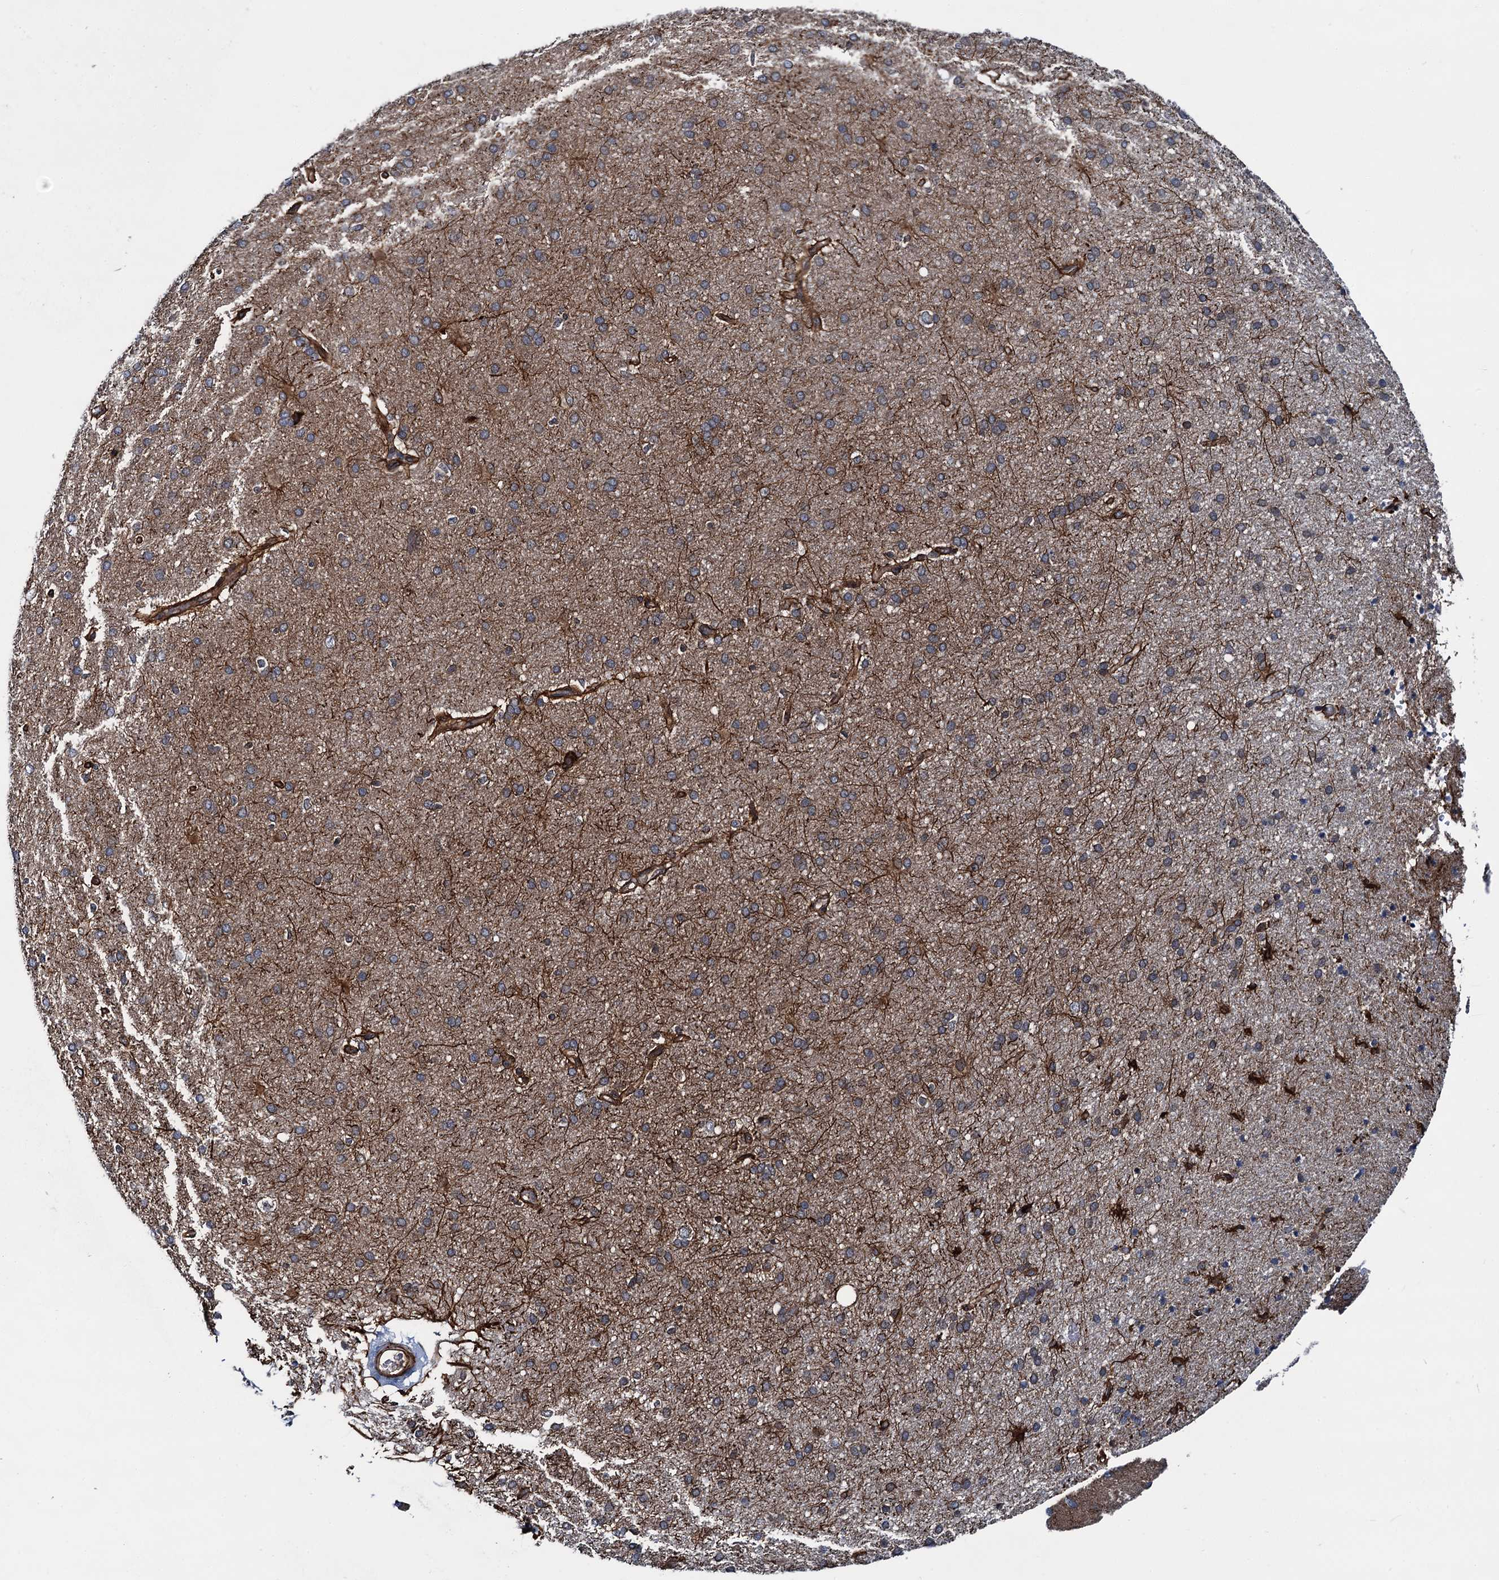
{"staining": {"intensity": "strong", "quantity": "25%-75%", "location": "cytoplasmic/membranous"}, "tissue": "cerebral cortex", "cell_type": "Endothelial cells", "image_type": "normal", "snomed": [{"axis": "morphology", "description": "Normal tissue, NOS"}, {"axis": "topography", "description": "Cerebral cortex"}], "caption": "Protein staining of benign cerebral cortex exhibits strong cytoplasmic/membranous staining in approximately 25%-75% of endothelial cells. (DAB IHC, brown staining for protein, blue staining for nuclei).", "gene": "ZFYVE19", "patient": {"sex": "male", "age": 62}}